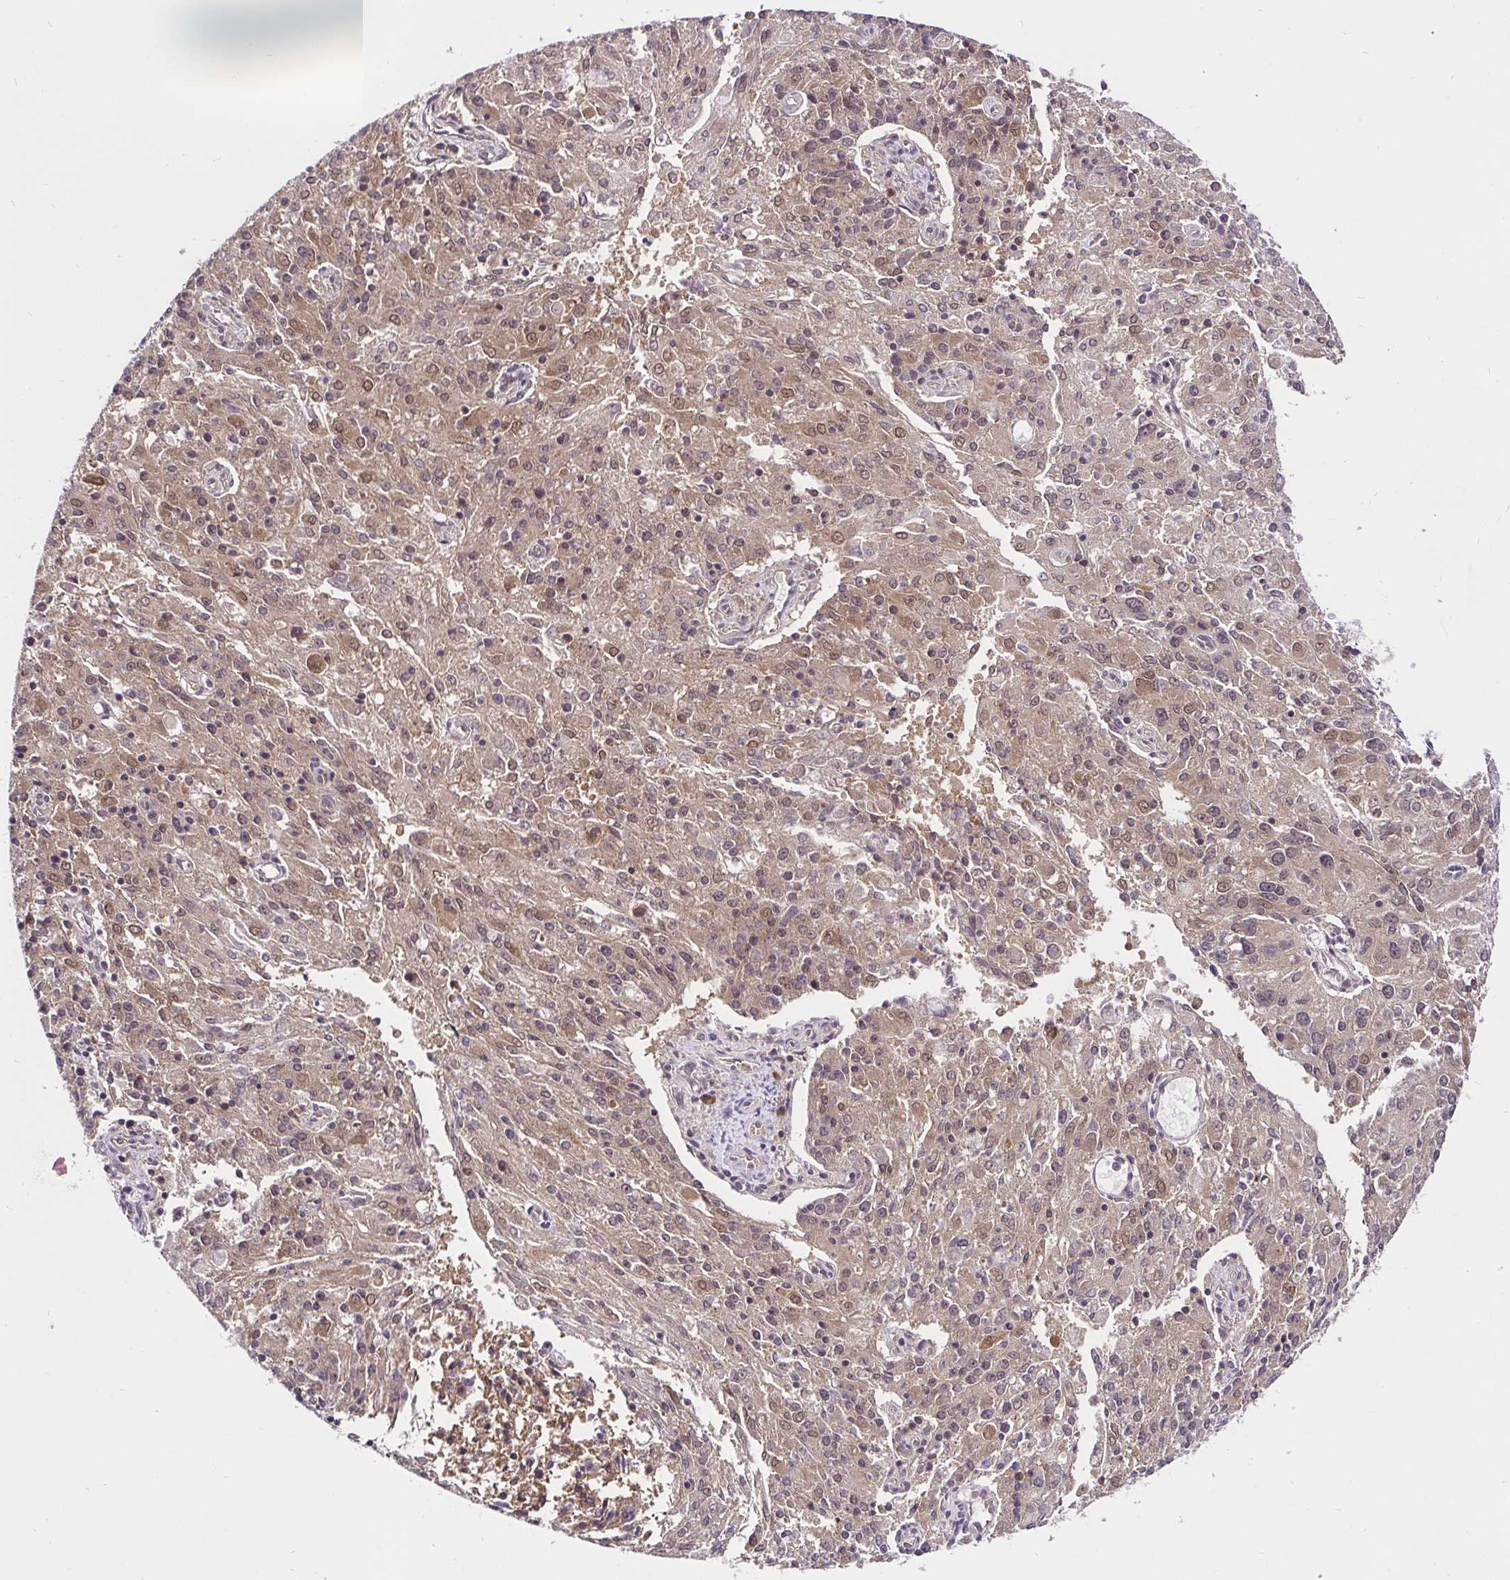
{"staining": {"intensity": "weak", "quantity": ">75%", "location": "cytoplasmic/membranous,nuclear"}, "tissue": "endometrial cancer", "cell_type": "Tumor cells", "image_type": "cancer", "snomed": [{"axis": "morphology", "description": "Adenocarcinoma, NOS"}, {"axis": "topography", "description": "Endometrium"}], "caption": "About >75% of tumor cells in human endometrial cancer demonstrate weak cytoplasmic/membranous and nuclear protein positivity as visualized by brown immunohistochemical staining.", "gene": "UBE2M", "patient": {"sex": "female", "age": 82}}